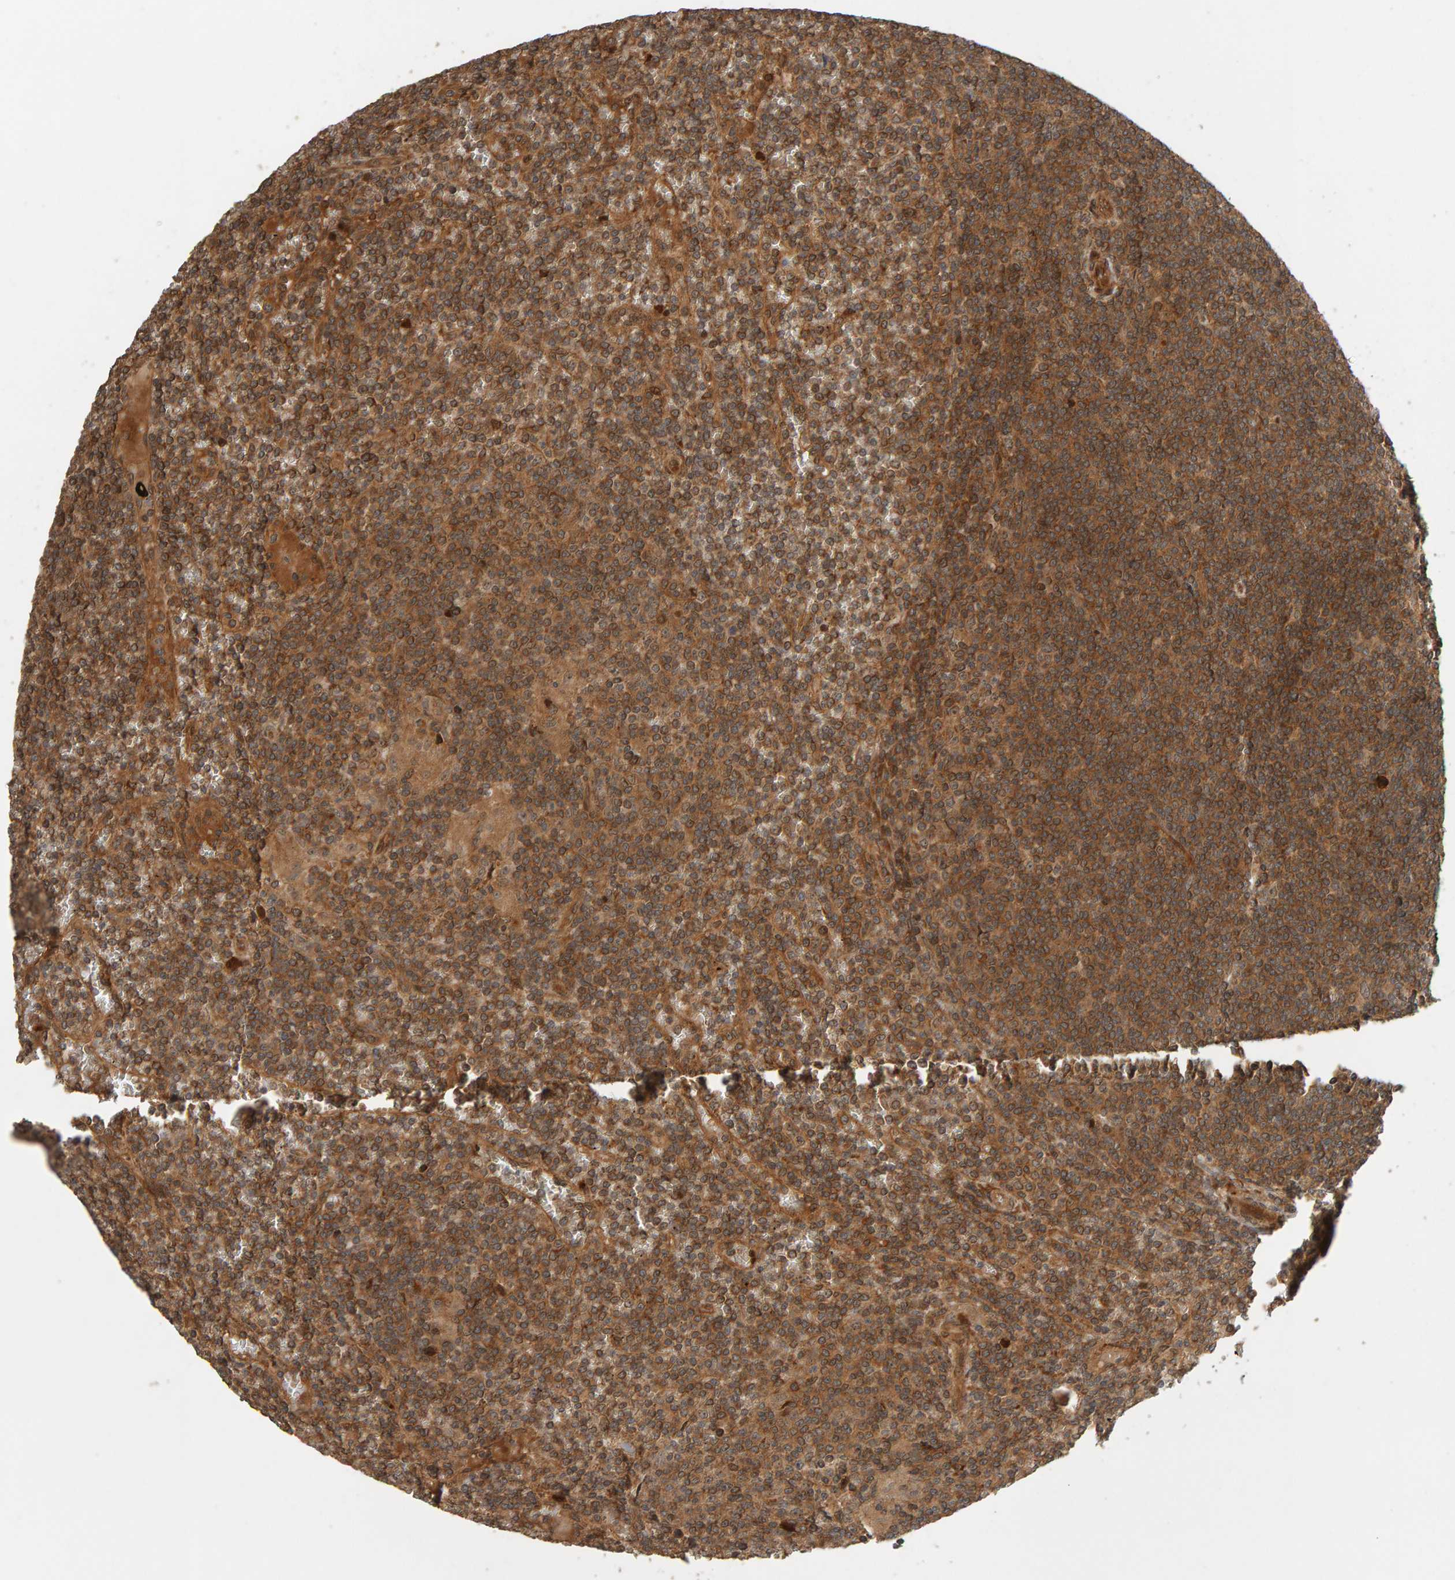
{"staining": {"intensity": "moderate", "quantity": ">75%", "location": "cytoplasmic/membranous"}, "tissue": "lymphoma", "cell_type": "Tumor cells", "image_type": "cancer", "snomed": [{"axis": "morphology", "description": "Malignant lymphoma, non-Hodgkin's type, Low grade"}, {"axis": "topography", "description": "Spleen"}], "caption": "The image demonstrates immunohistochemical staining of low-grade malignant lymphoma, non-Hodgkin's type. There is moderate cytoplasmic/membranous positivity is identified in about >75% of tumor cells.", "gene": "ZFAND1", "patient": {"sex": "female", "age": 19}}